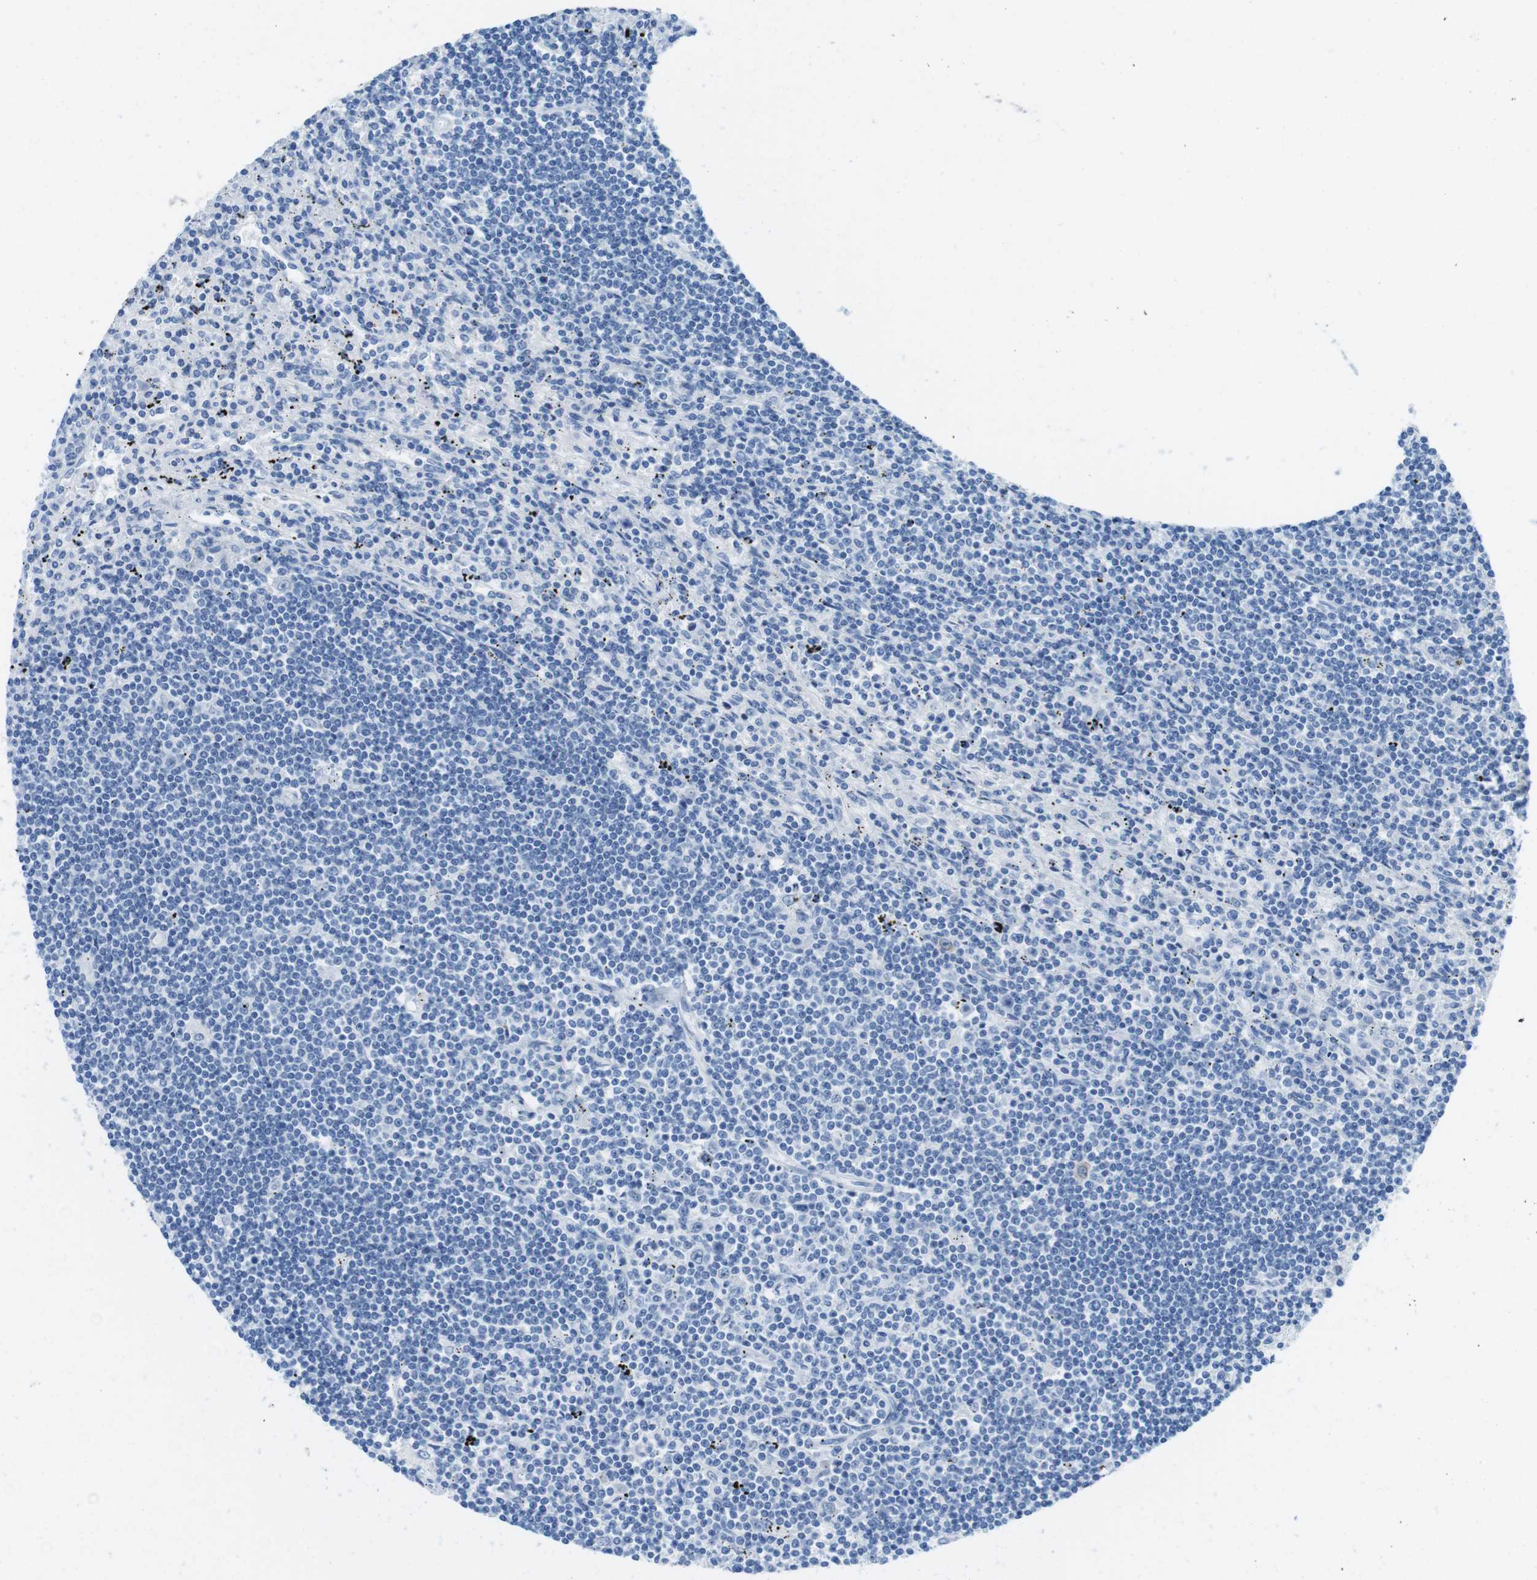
{"staining": {"intensity": "negative", "quantity": "none", "location": "none"}, "tissue": "lymphoma", "cell_type": "Tumor cells", "image_type": "cancer", "snomed": [{"axis": "morphology", "description": "Malignant lymphoma, non-Hodgkin's type, Low grade"}, {"axis": "topography", "description": "Spleen"}], "caption": "Immunohistochemistry (IHC) micrograph of neoplastic tissue: malignant lymphoma, non-Hodgkin's type (low-grade) stained with DAB (3,3'-diaminobenzidine) shows no significant protein positivity in tumor cells.", "gene": "GAP43", "patient": {"sex": "male", "age": 76}}